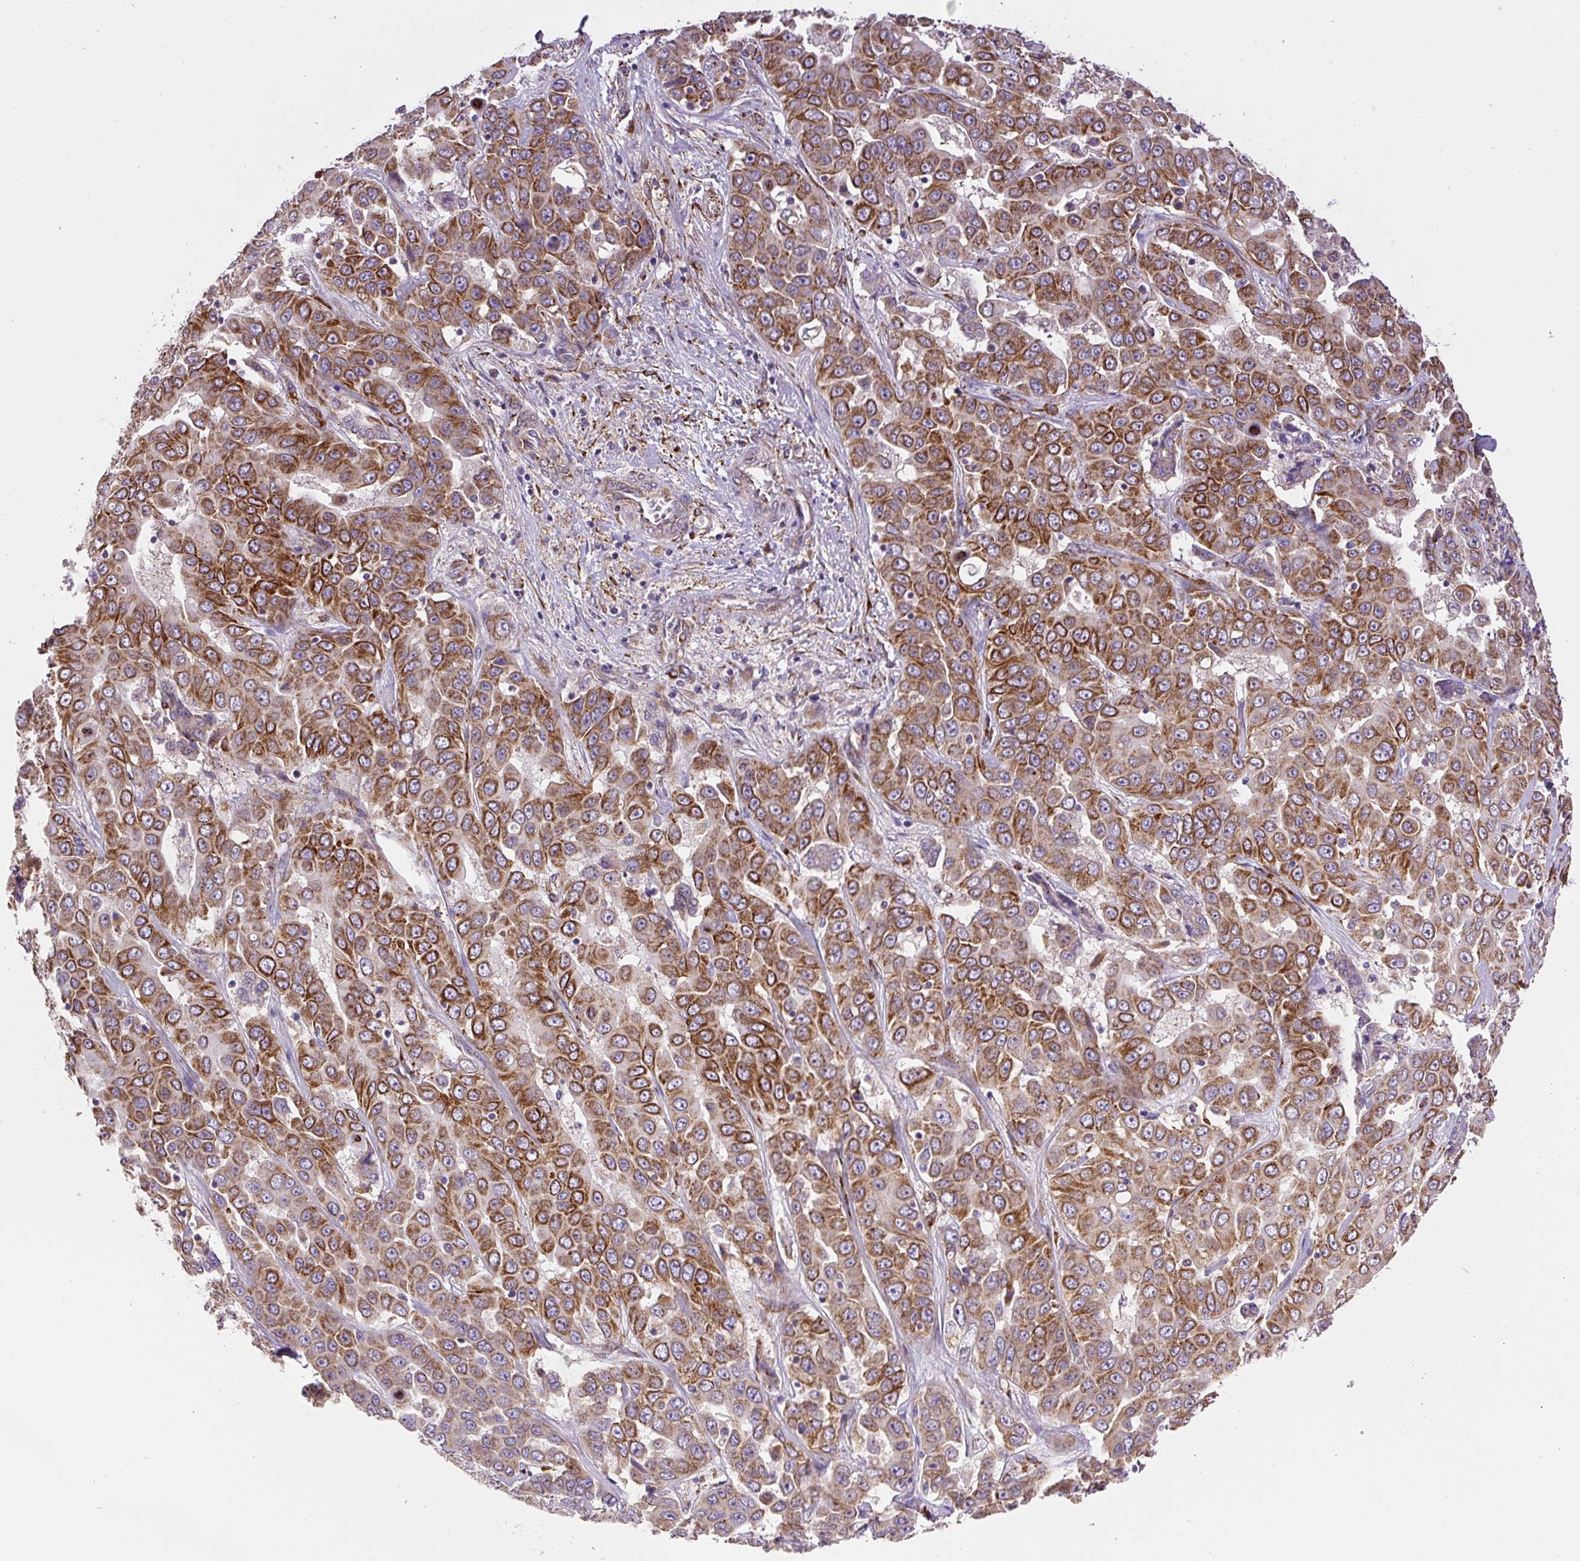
{"staining": {"intensity": "moderate", "quantity": ">75%", "location": "cytoplasmic/membranous"}, "tissue": "liver cancer", "cell_type": "Tumor cells", "image_type": "cancer", "snomed": [{"axis": "morphology", "description": "Cholangiocarcinoma"}, {"axis": "topography", "description": "Liver"}], "caption": "Approximately >75% of tumor cells in human liver cancer (cholangiocarcinoma) demonstrate moderate cytoplasmic/membranous protein expression as visualized by brown immunohistochemical staining.", "gene": "RNF170", "patient": {"sex": "female", "age": 52}}